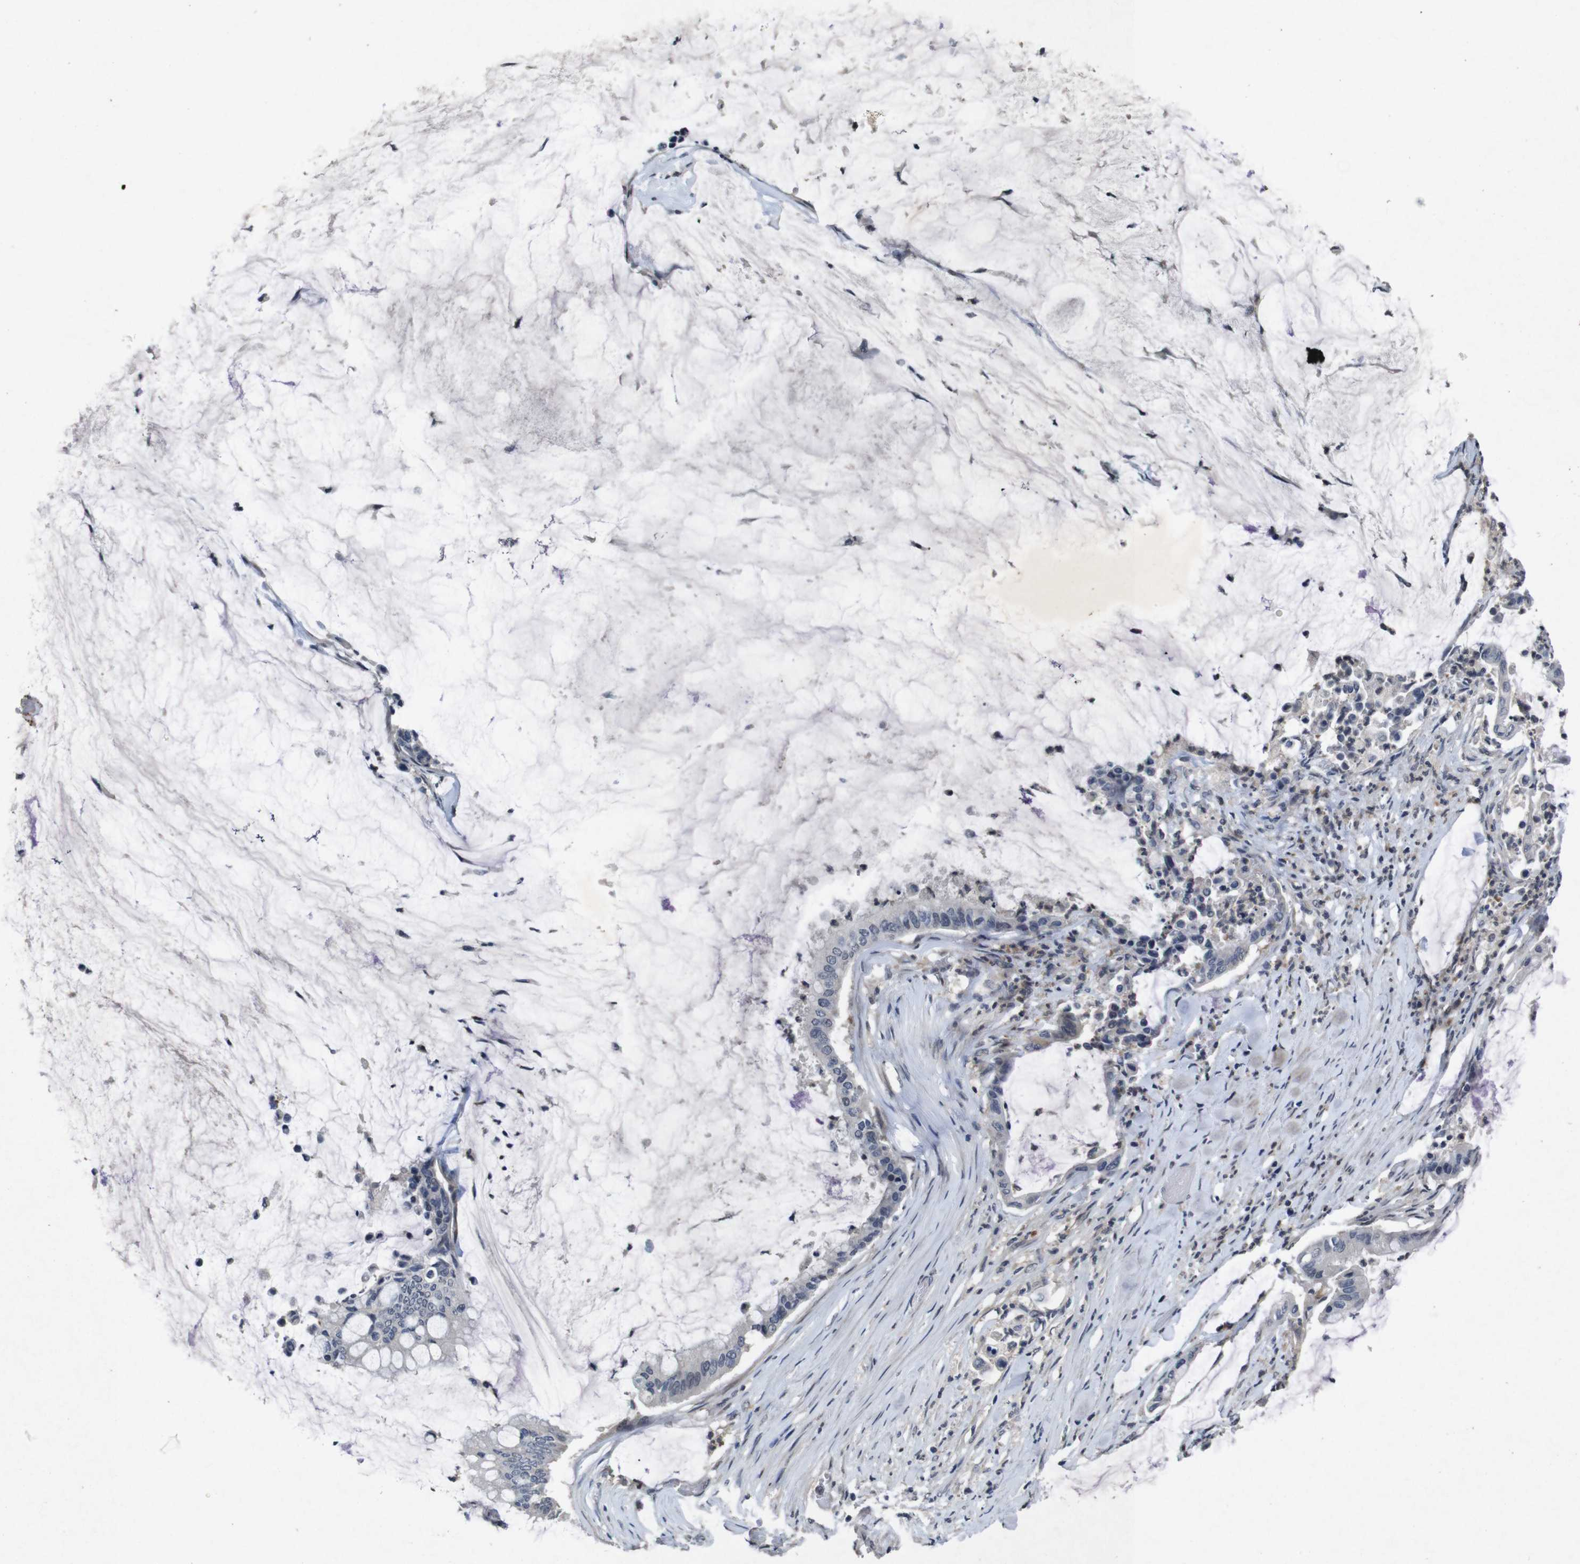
{"staining": {"intensity": "negative", "quantity": "none", "location": "none"}, "tissue": "pancreatic cancer", "cell_type": "Tumor cells", "image_type": "cancer", "snomed": [{"axis": "morphology", "description": "Adenocarcinoma, NOS"}, {"axis": "topography", "description": "Pancreas"}], "caption": "This is a image of IHC staining of pancreatic cancer (adenocarcinoma), which shows no positivity in tumor cells.", "gene": "AKT3", "patient": {"sex": "male", "age": 41}}